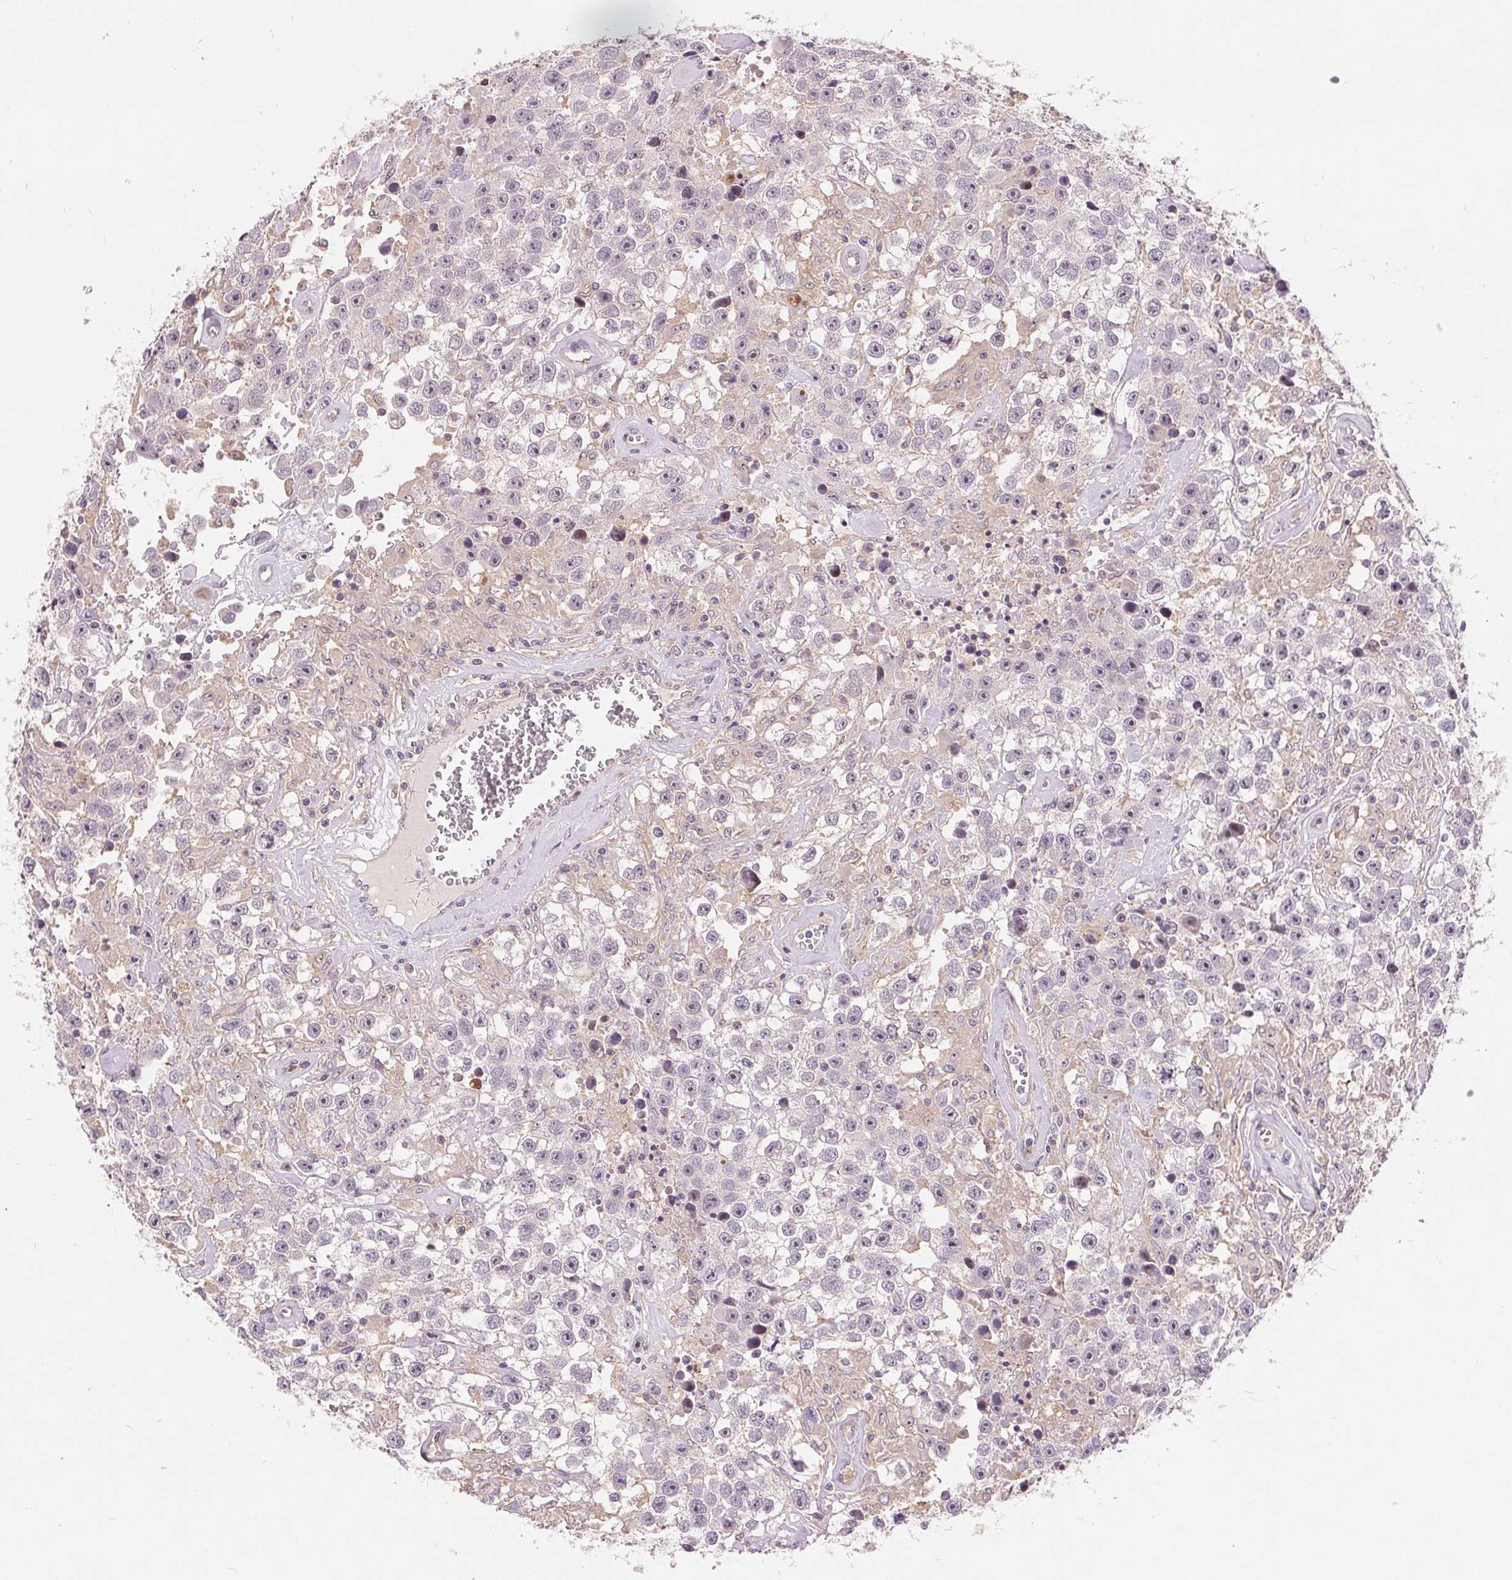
{"staining": {"intensity": "negative", "quantity": "none", "location": "none"}, "tissue": "testis cancer", "cell_type": "Tumor cells", "image_type": "cancer", "snomed": [{"axis": "morphology", "description": "Seminoma, NOS"}, {"axis": "topography", "description": "Testis"}], "caption": "There is no significant expression in tumor cells of testis seminoma.", "gene": "RANBP3L", "patient": {"sex": "male", "age": 43}}